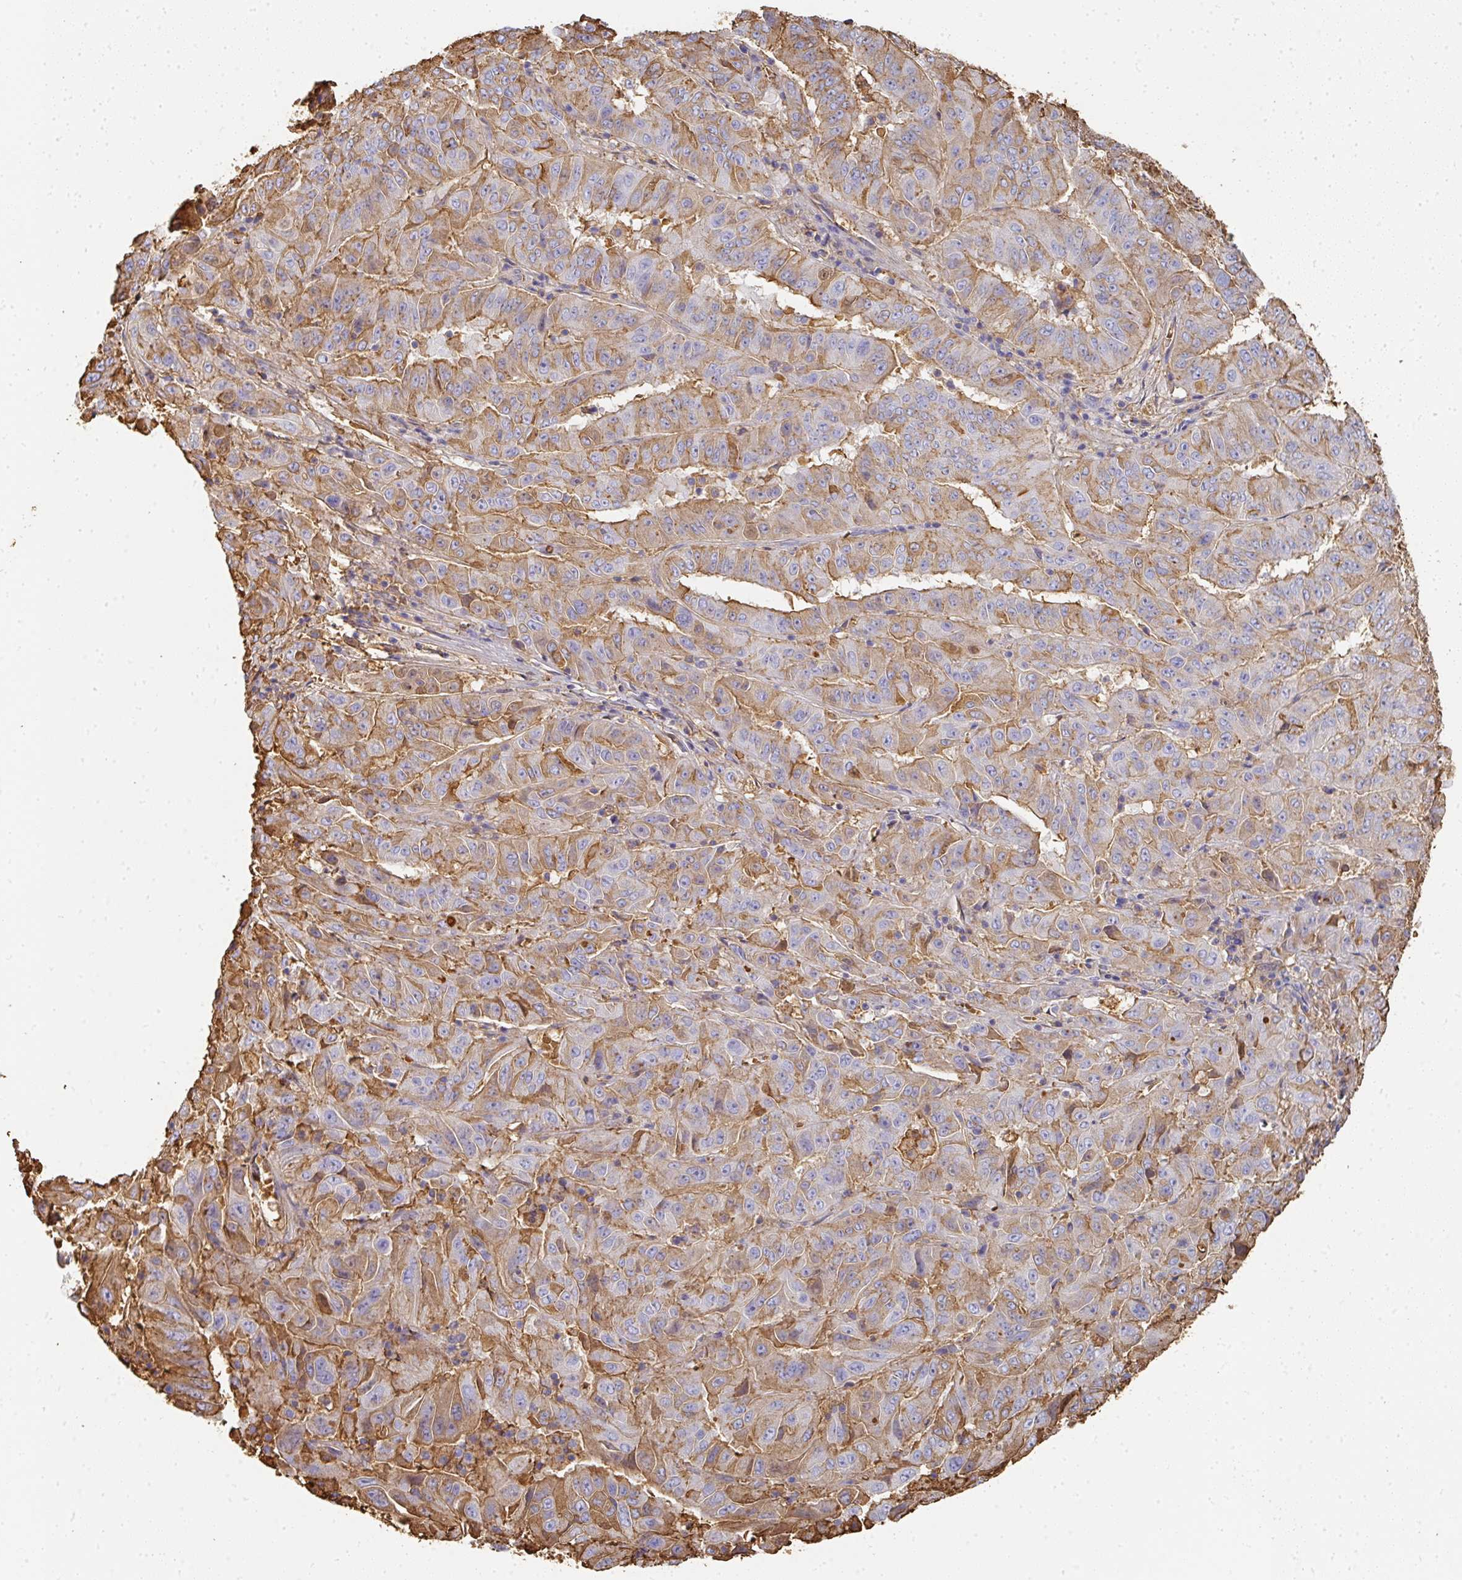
{"staining": {"intensity": "moderate", "quantity": "25%-75%", "location": "cytoplasmic/membranous"}, "tissue": "pancreatic cancer", "cell_type": "Tumor cells", "image_type": "cancer", "snomed": [{"axis": "morphology", "description": "Adenocarcinoma, NOS"}, {"axis": "topography", "description": "Pancreas"}], "caption": "Human pancreatic adenocarcinoma stained with a brown dye reveals moderate cytoplasmic/membranous positive expression in approximately 25%-75% of tumor cells.", "gene": "ALB", "patient": {"sex": "male", "age": 63}}